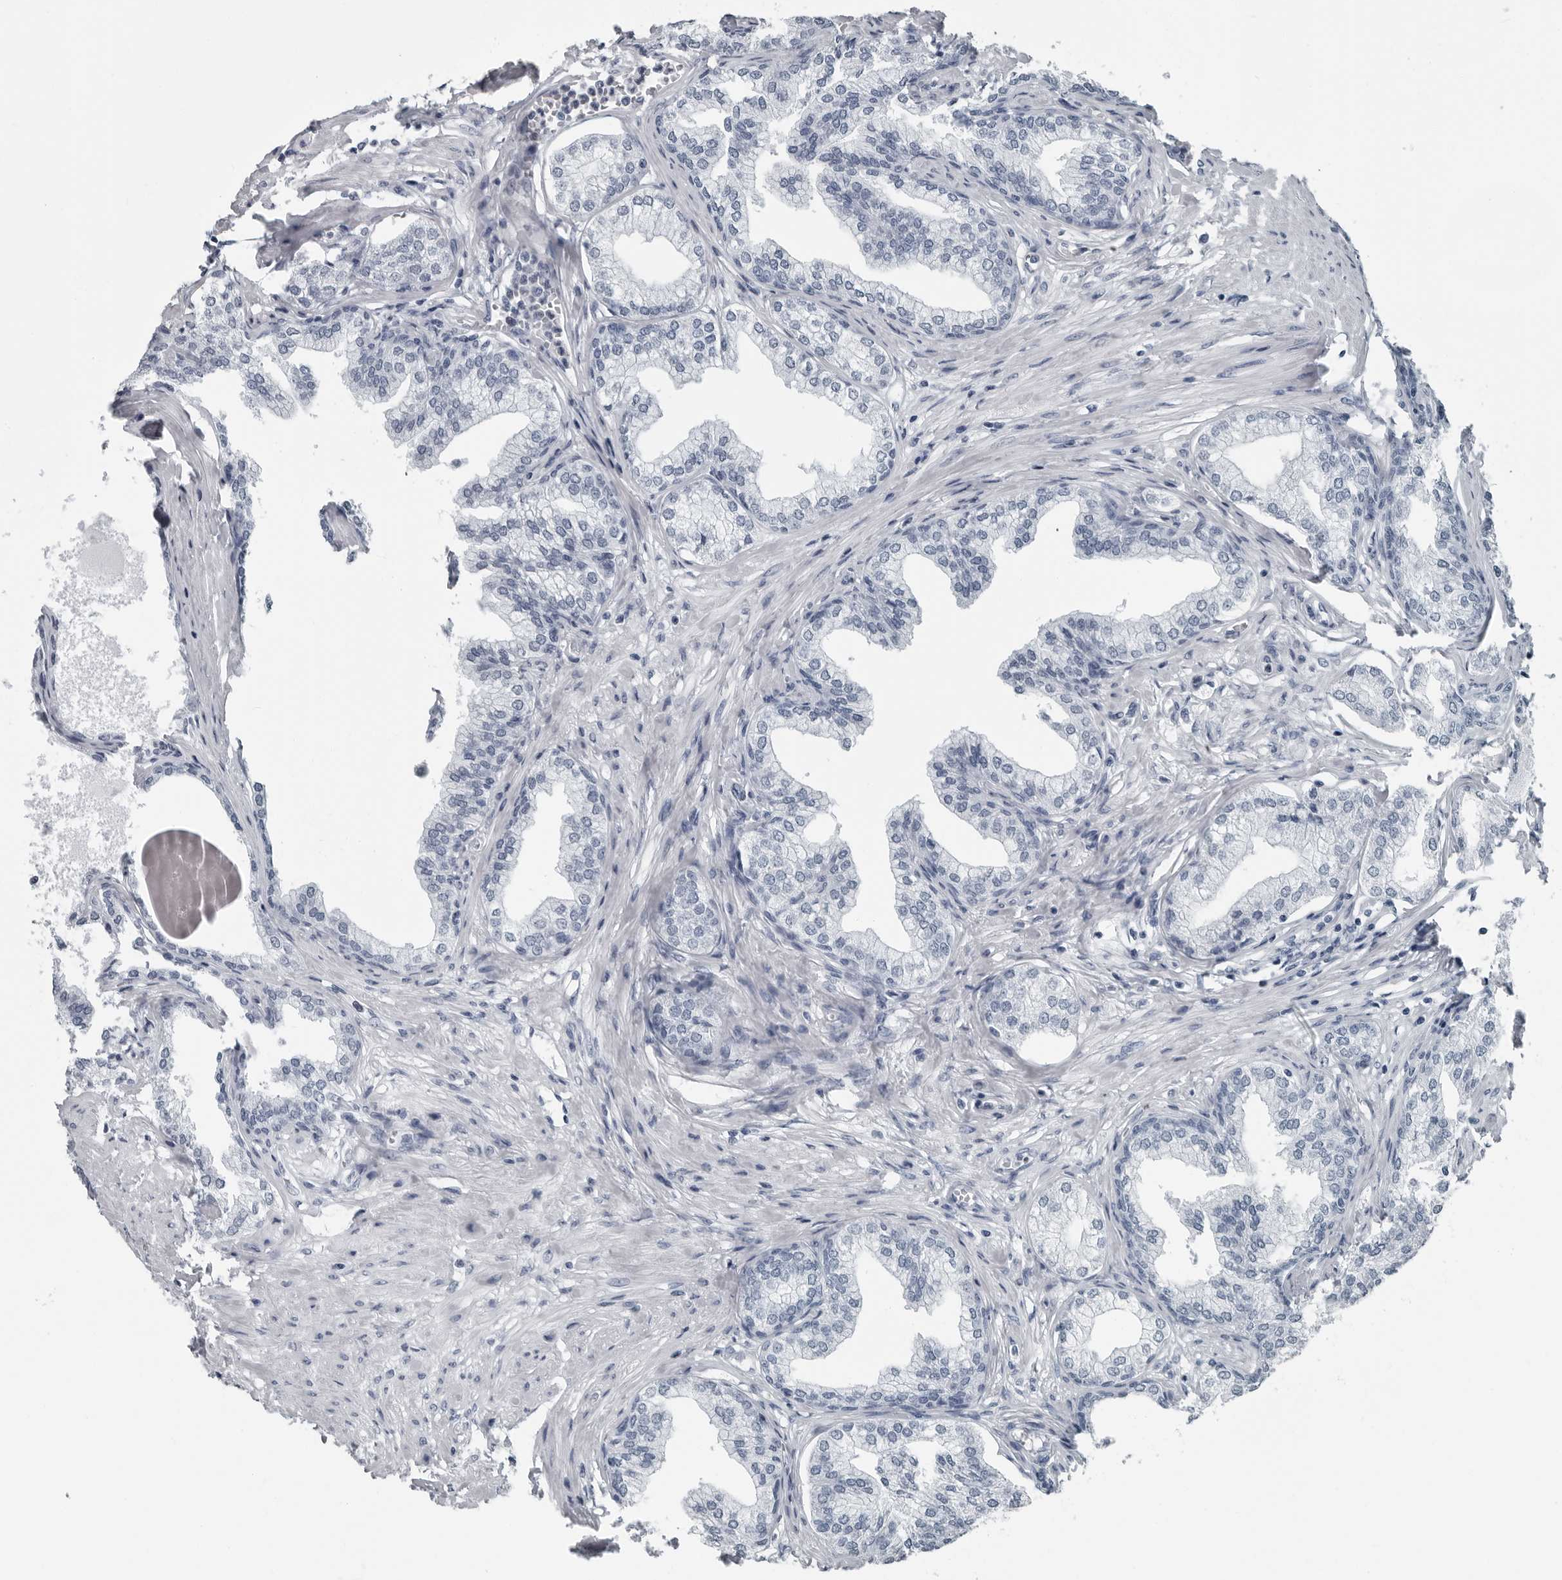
{"staining": {"intensity": "negative", "quantity": "none", "location": "none"}, "tissue": "prostate", "cell_type": "Glandular cells", "image_type": "normal", "snomed": [{"axis": "morphology", "description": "Normal tissue, NOS"}, {"axis": "morphology", "description": "Urothelial carcinoma, Low grade"}, {"axis": "topography", "description": "Urinary bladder"}, {"axis": "topography", "description": "Prostate"}], "caption": "High power microscopy histopathology image of an immunohistochemistry photomicrograph of benign prostate, revealing no significant expression in glandular cells.", "gene": "PRSS1", "patient": {"sex": "male", "age": 60}}